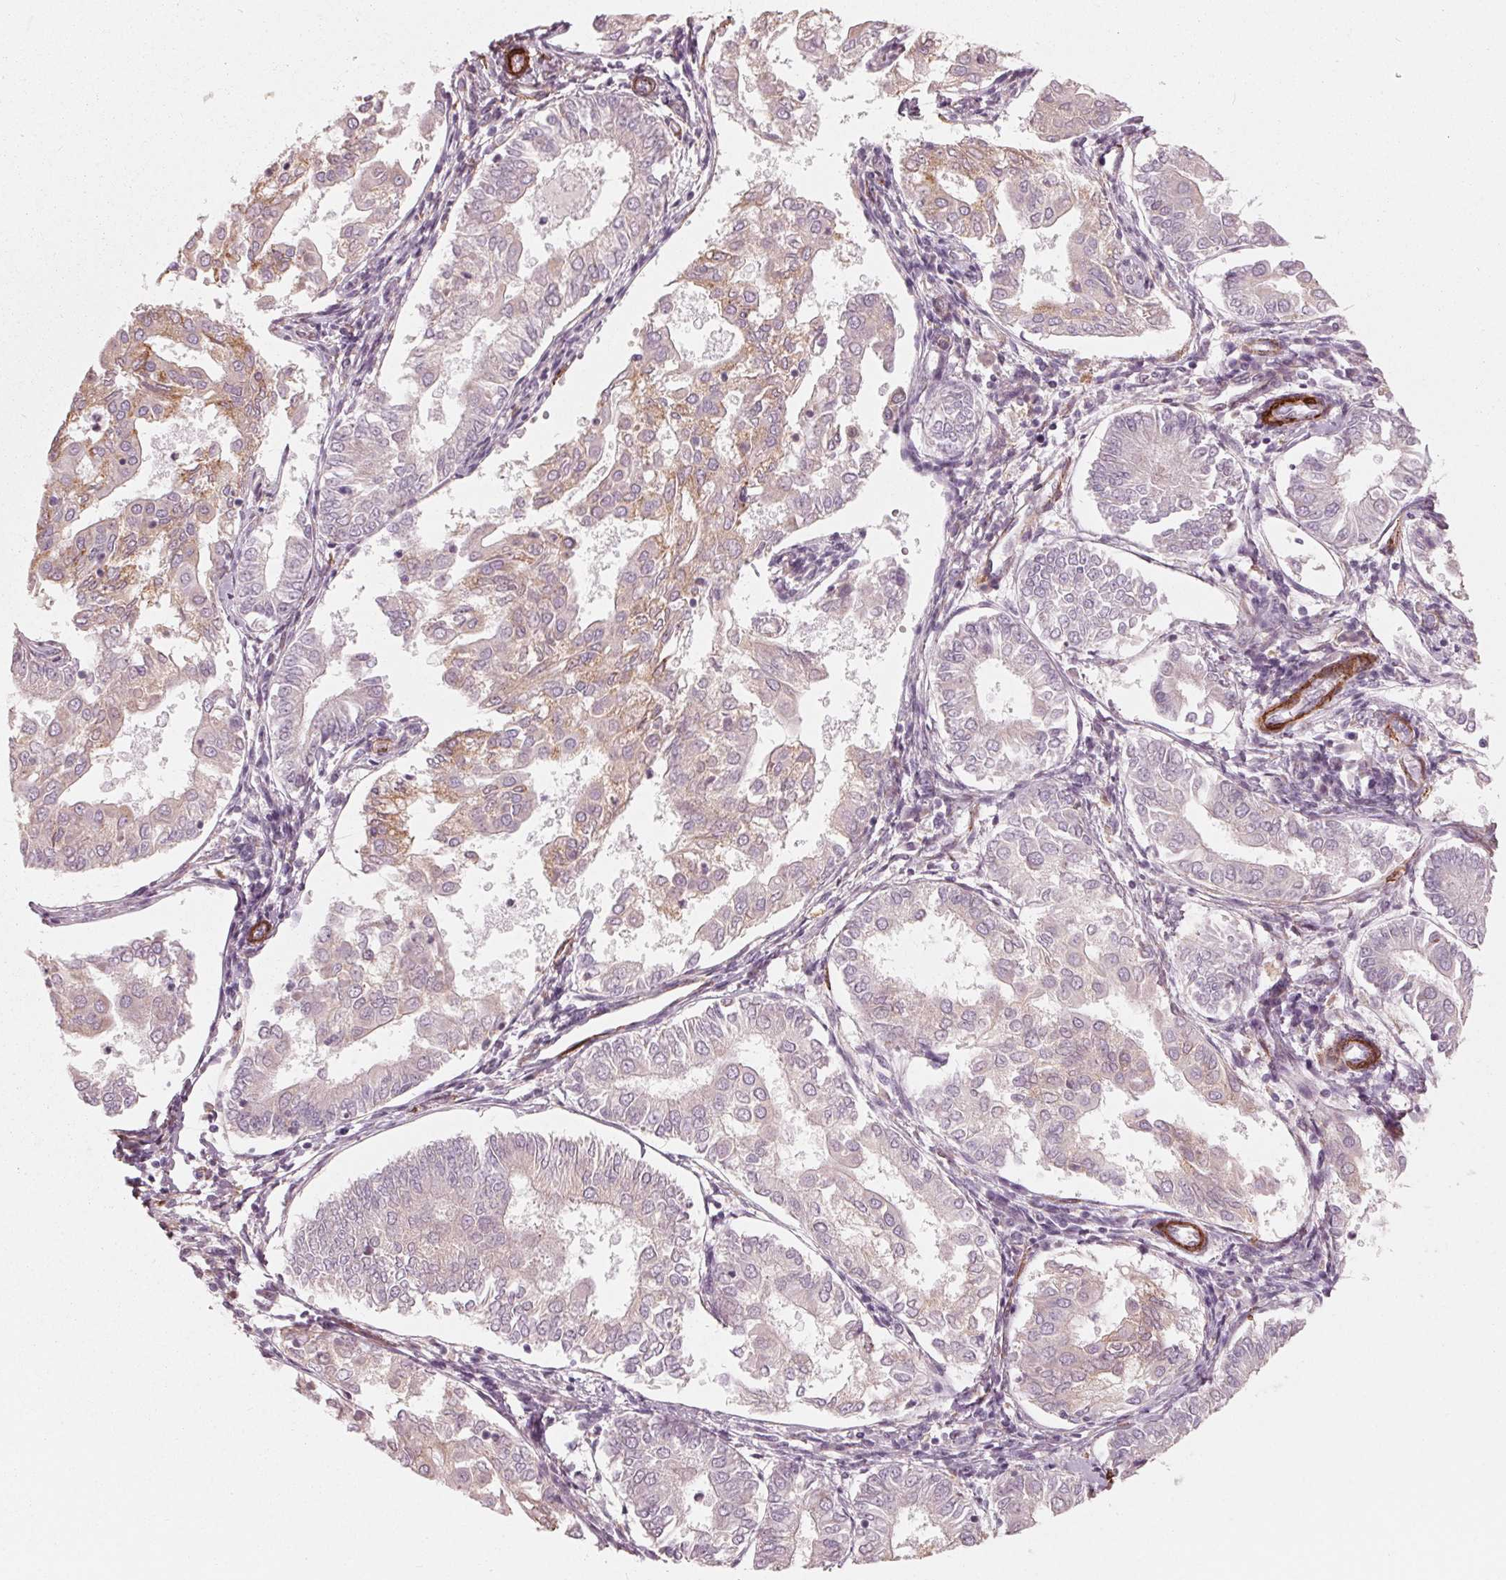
{"staining": {"intensity": "moderate", "quantity": "<25%", "location": "cytoplasmic/membranous"}, "tissue": "endometrial cancer", "cell_type": "Tumor cells", "image_type": "cancer", "snomed": [{"axis": "morphology", "description": "Adenocarcinoma, NOS"}, {"axis": "topography", "description": "Endometrium"}], "caption": "Immunohistochemical staining of human endometrial cancer (adenocarcinoma) exhibits low levels of moderate cytoplasmic/membranous protein expression in approximately <25% of tumor cells.", "gene": "MIER3", "patient": {"sex": "female", "age": 68}}